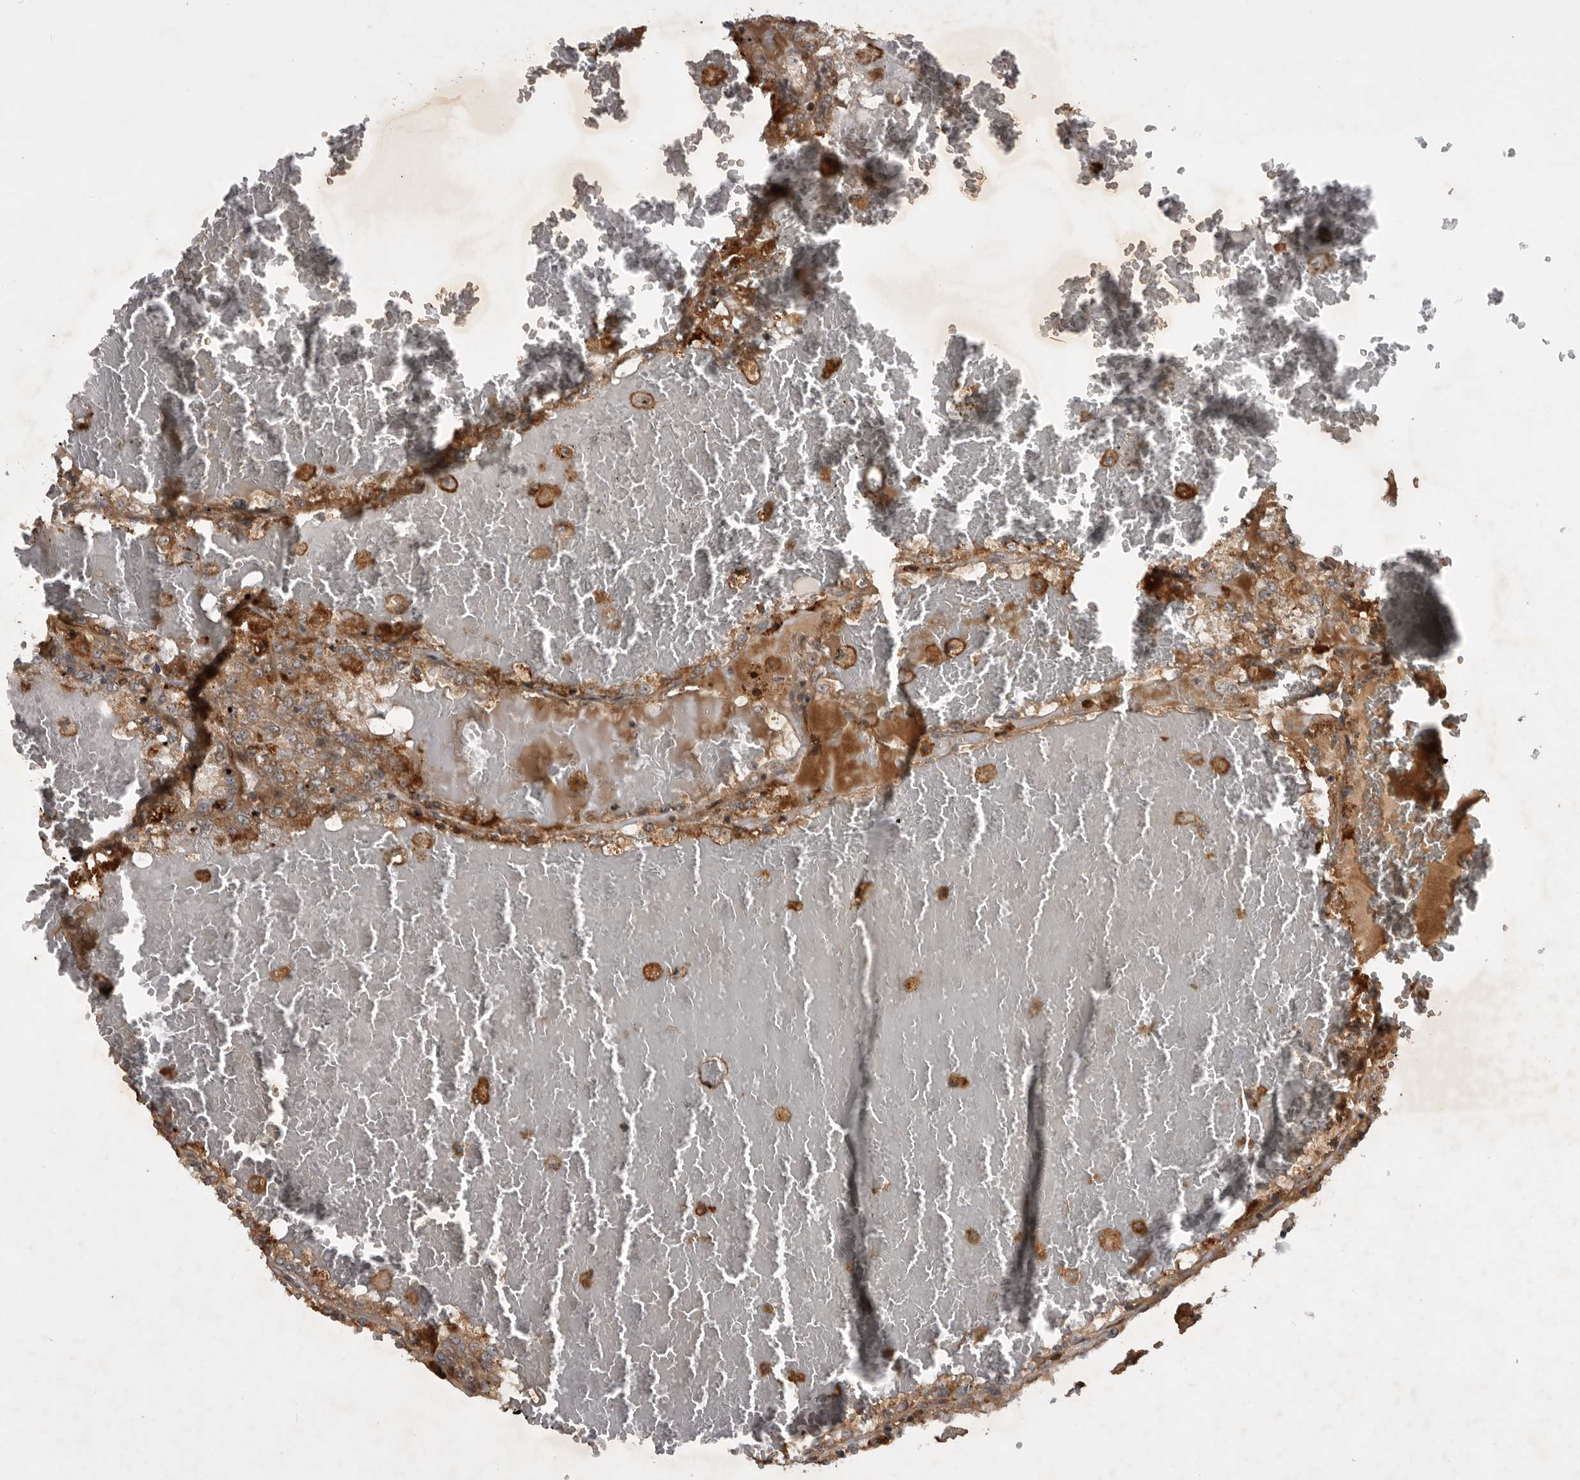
{"staining": {"intensity": "moderate", "quantity": ">75%", "location": "cytoplasmic/membranous"}, "tissue": "renal cancer", "cell_type": "Tumor cells", "image_type": "cancer", "snomed": [{"axis": "morphology", "description": "Adenocarcinoma, NOS"}, {"axis": "topography", "description": "Kidney"}], "caption": "Protein staining by immunohistochemistry shows moderate cytoplasmic/membranous positivity in about >75% of tumor cells in adenocarcinoma (renal).", "gene": "RAB3GAP2", "patient": {"sex": "female", "age": 56}}